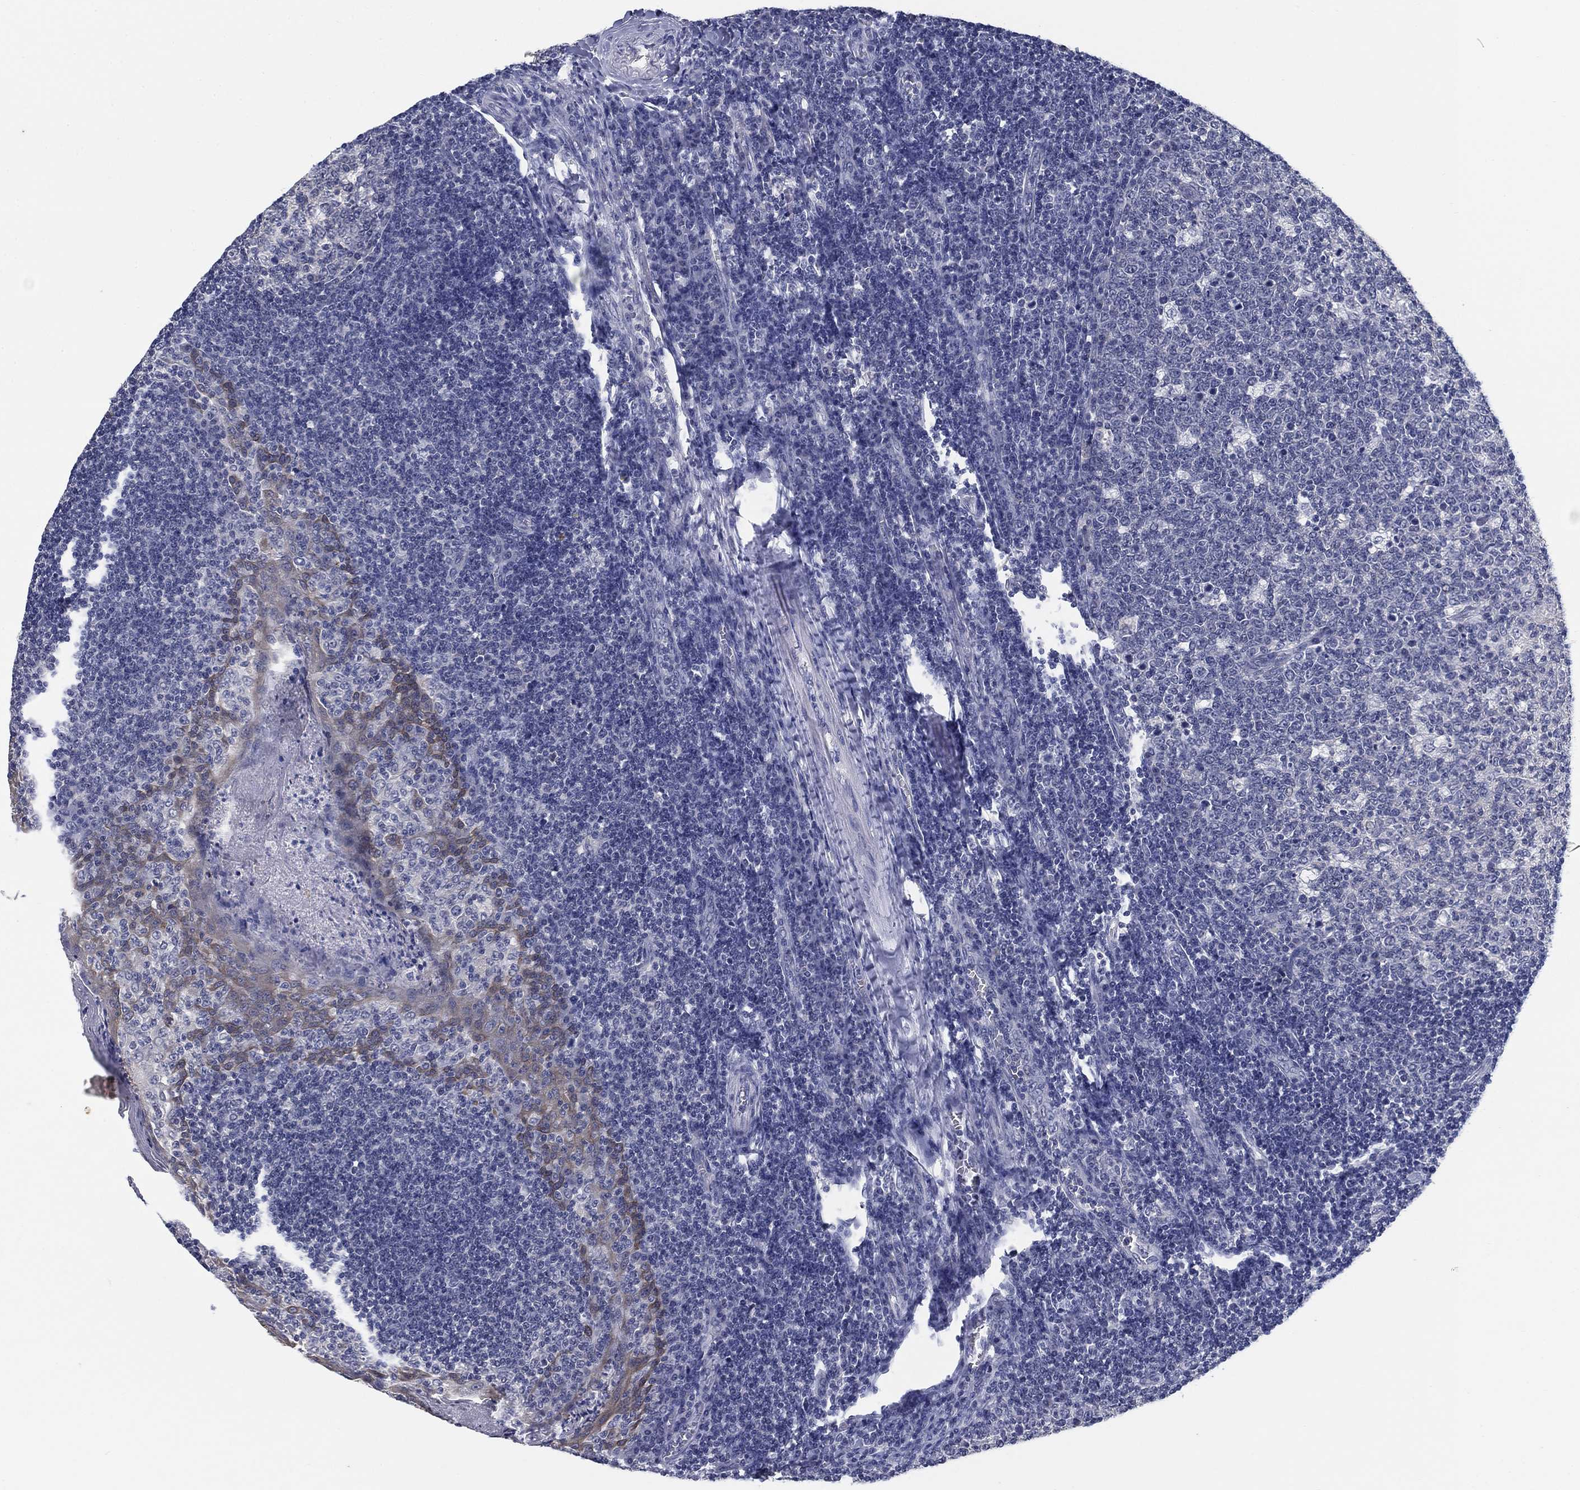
{"staining": {"intensity": "negative", "quantity": "none", "location": "none"}, "tissue": "tonsil", "cell_type": "Germinal center cells", "image_type": "normal", "snomed": [{"axis": "morphology", "description": "Normal tissue, NOS"}, {"axis": "topography", "description": "Tonsil"}], "caption": "A histopathology image of human tonsil is negative for staining in germinal center cells. (DAB IHC, high magnification).", "gene": "CLUL1", "patient": {"sex": "female", "age": 13}}